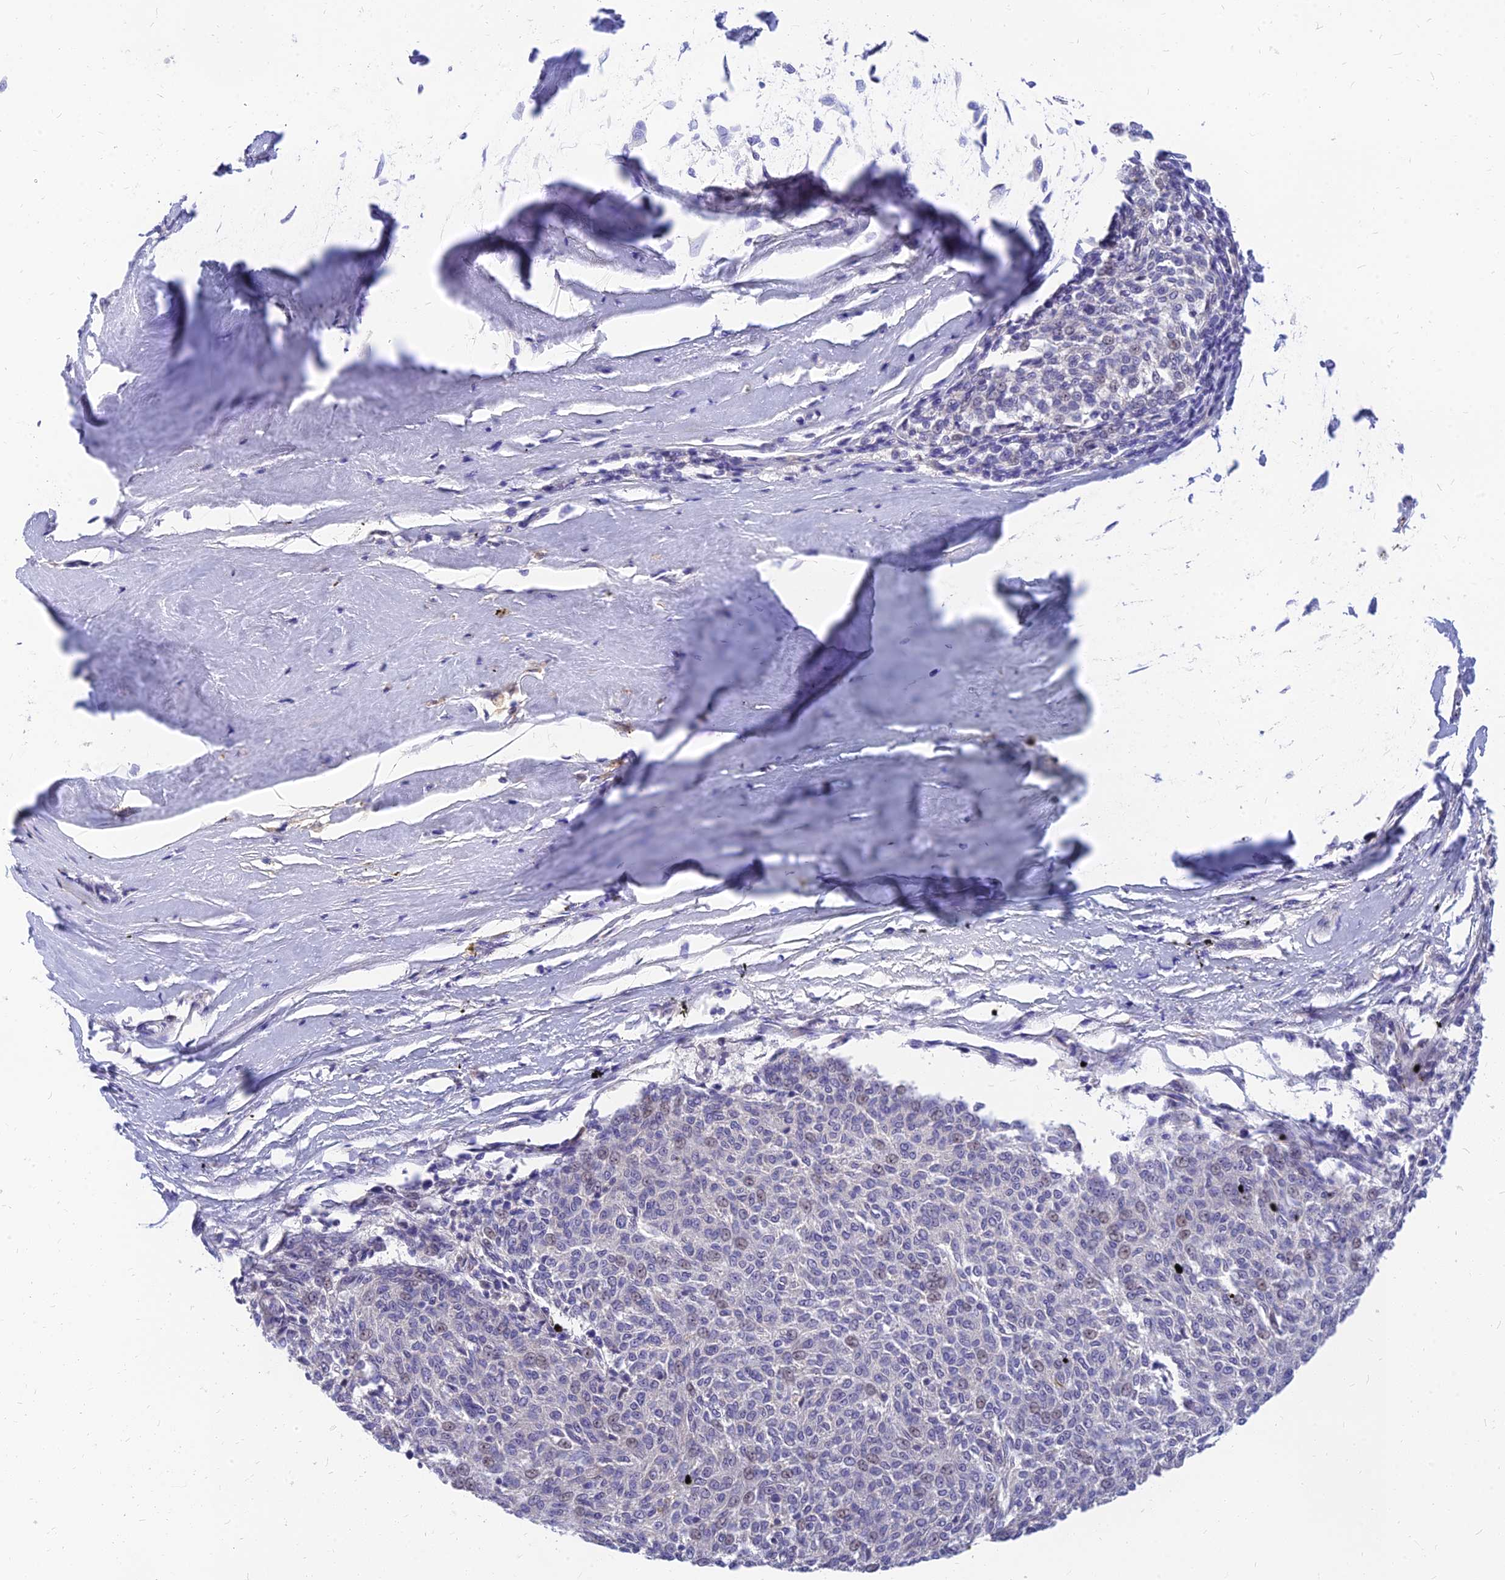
{"staining": {"intensity": "weak", "quantity": "<25%", "location": "nuclear"}, "tissue": "melanoma", "cell_type": "Tumor cells", "image_type": "cancer", "snomed": [{"axis": "morphology", "description": "Malignant melanoma, NOS"}, {"axis": "topography", "description": "Skin"}], "caption": "Human malignant melanoma stained for a protein using immunohistochemistry (IHC) reveals no expression in tumor cells.", "gene": "TMEM161B", "patient": {"sex": "female", "age": 72}}